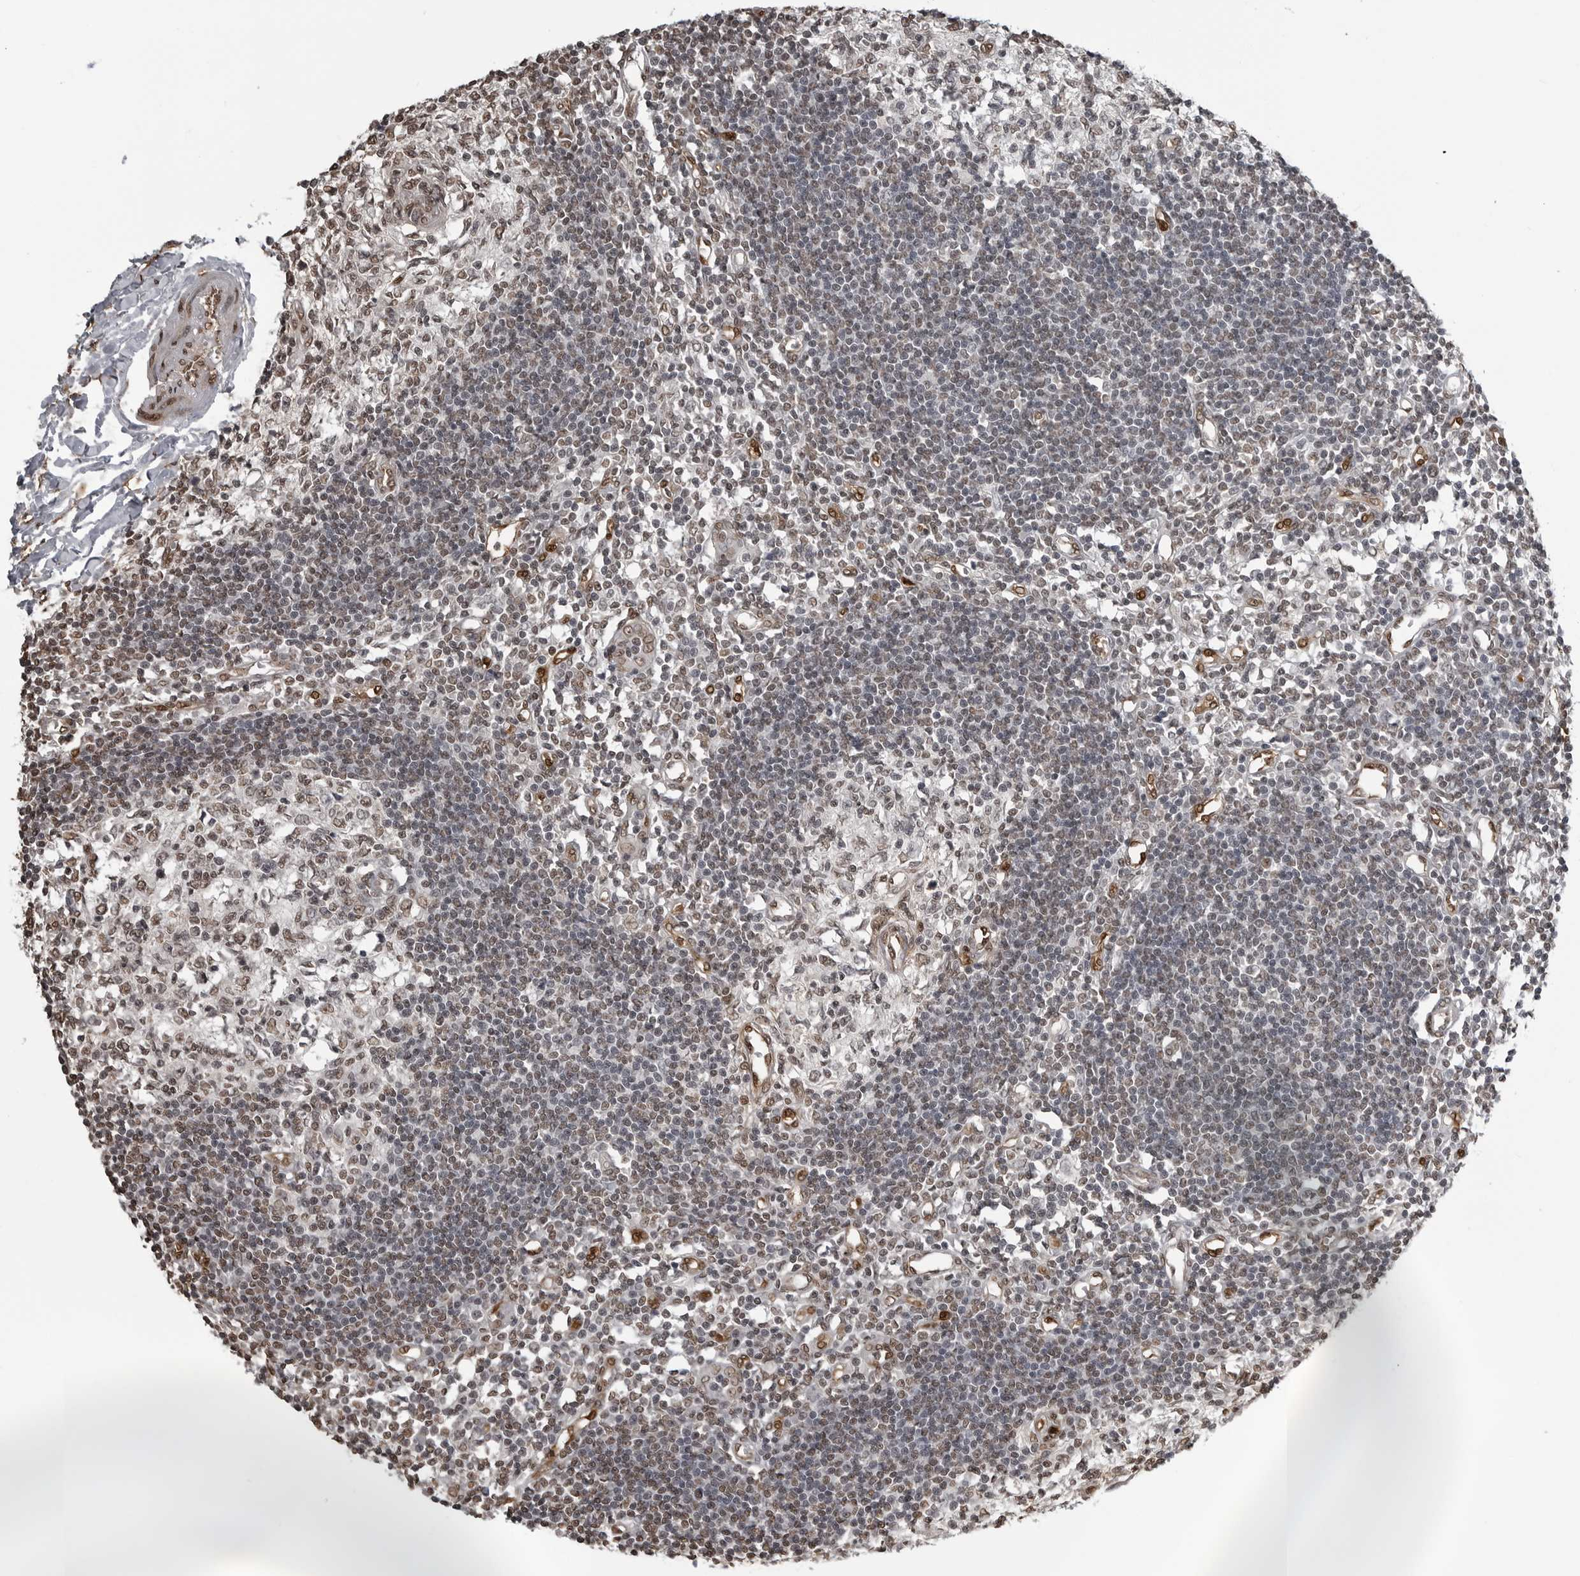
{"staining": {"intensity": "weak", "quantity": "25%-75%", "location": "nuclear"}, "tissue": "lymph node", "cell_type": "Germinal center cells", "image_type": "normal", "snomed": [{"axis": "morphology", "description": "Normal tissue, NOS"}, {"axis": "morphology", "description": "Malignant melanoma, Metastatic site"}, {"axis": "topography", "description": "Lymph node"}], "caption": "Lymph node was stained to show a protein in brown. There is low levels of weak nuclear positivity in approximately 25%-75% of germinal center cells.", "gene": "SMAD2", "patient": {"sex": "male", "age": 41}}